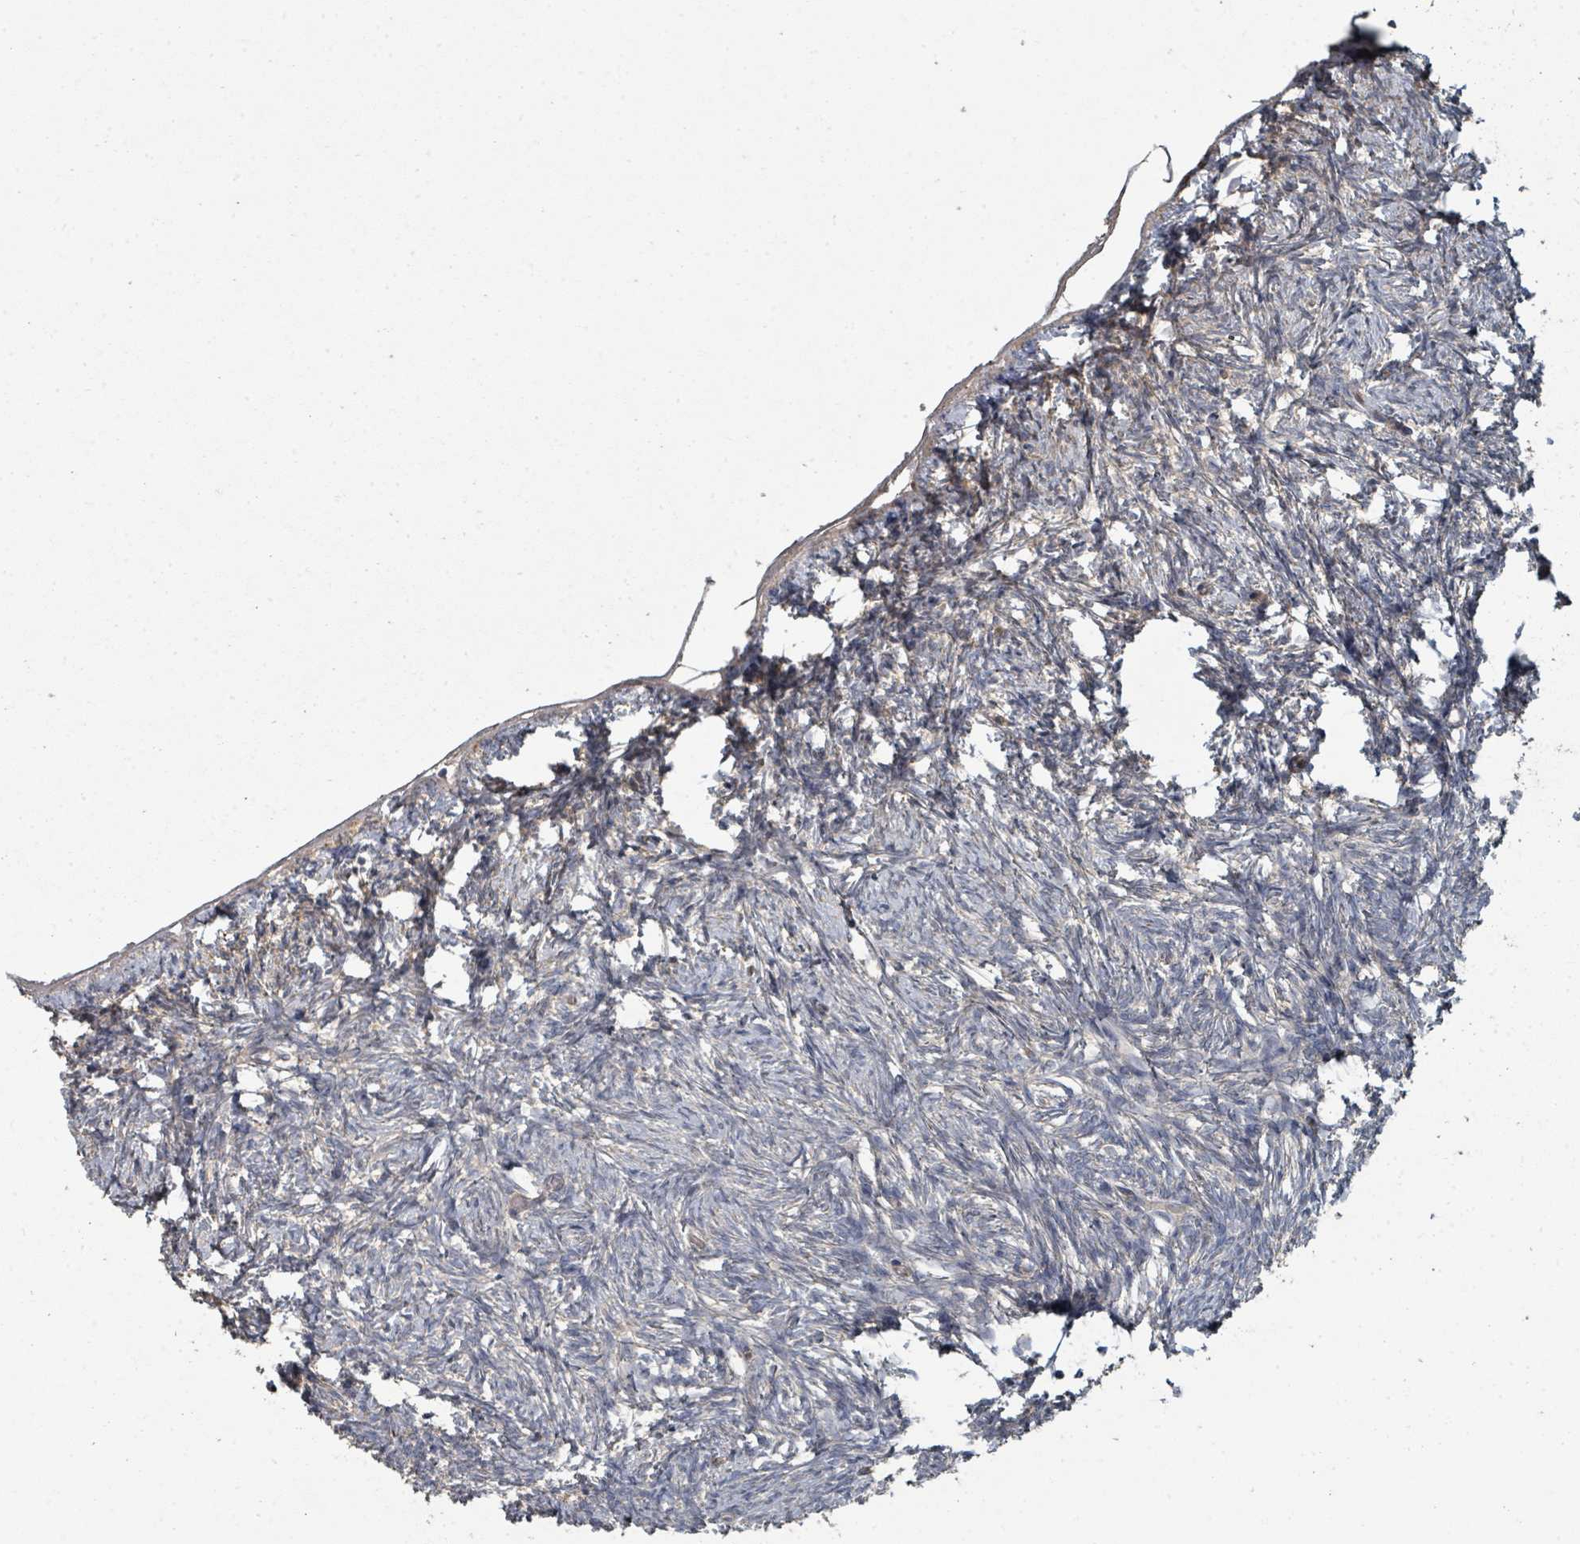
{"staining": {"intensity": "weak", "quantity": "<25%", "location": "cytoplasmic/membranous"}, "tissue": "ovary", "cell_type": "Ovarian stroma cells", "image_type": "normal", "snomed": [{"axis": "morphology", "description": "Normal tissue, NOS"}, {"axis": "topography", "description": "Ovary"}], "caption": "There is no significant staining in ovarian stroma cells of ovary.", "gene": "WDFY1", "patient": {"sex": "female", "age": 51}}